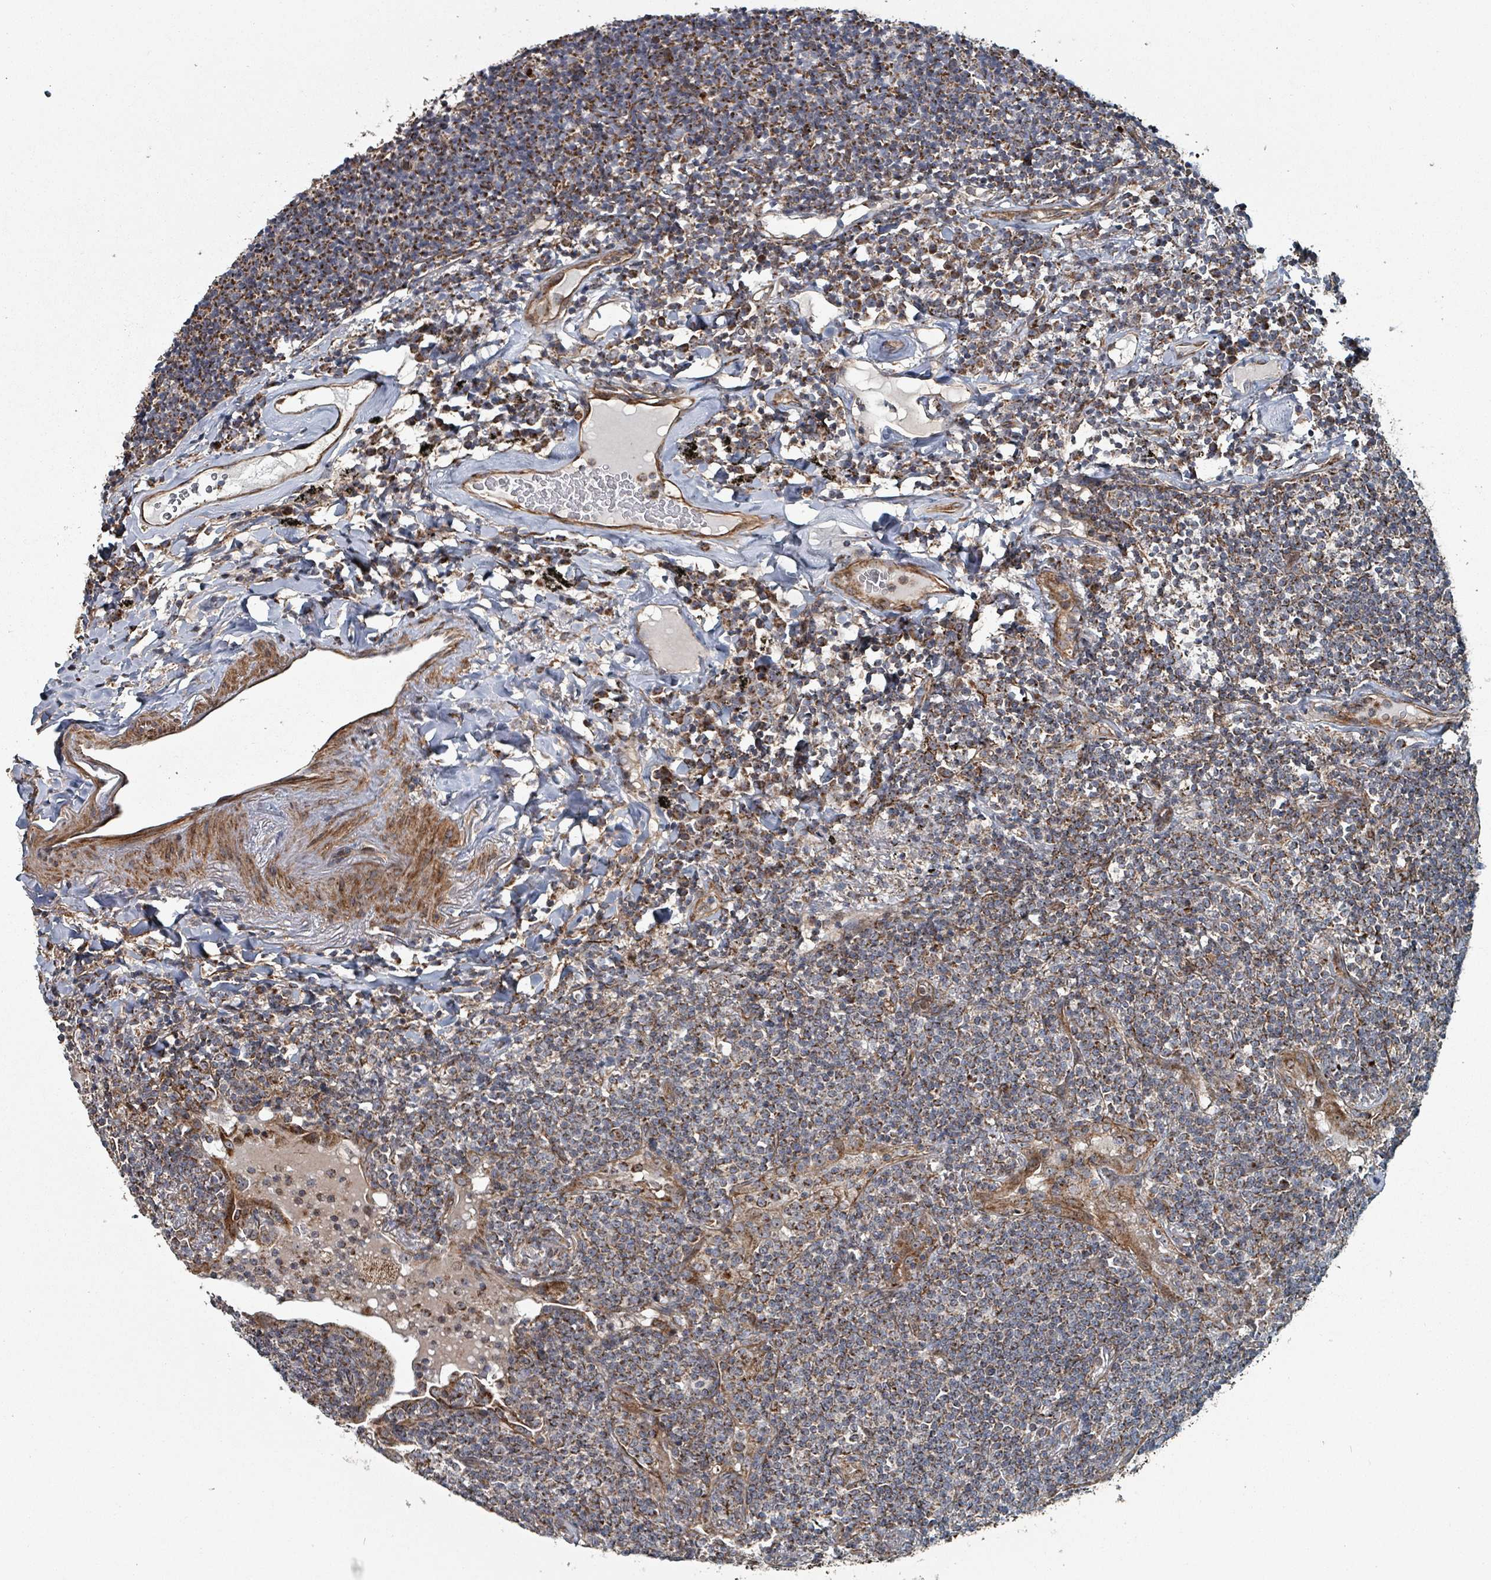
{"staining": {"intensity": "weak", "quantity": "<25%", "location": "cytoplasmic/membranous"}, "tissue": "lymphoma", "cell_type": "Tumor cells", "image_type": "cancer", "snomed": [{"axis": "morphology", "description": "Malignant lymphoma, non-Hodgkin's type, Low grade"}, {"axis": "topography", "description": "Lung"}], "caption": "There is no significant staining in tumor cells of malignant lymphoma, non-Hodgkin's type (low-grade). Brightfield microscopy of immunohistochemistry stained with DAB (brown) and hematoxylin (blue), captured at high magnification.", "gene": "MRPL4", "patient": {"sex": "female", "age": 71}}